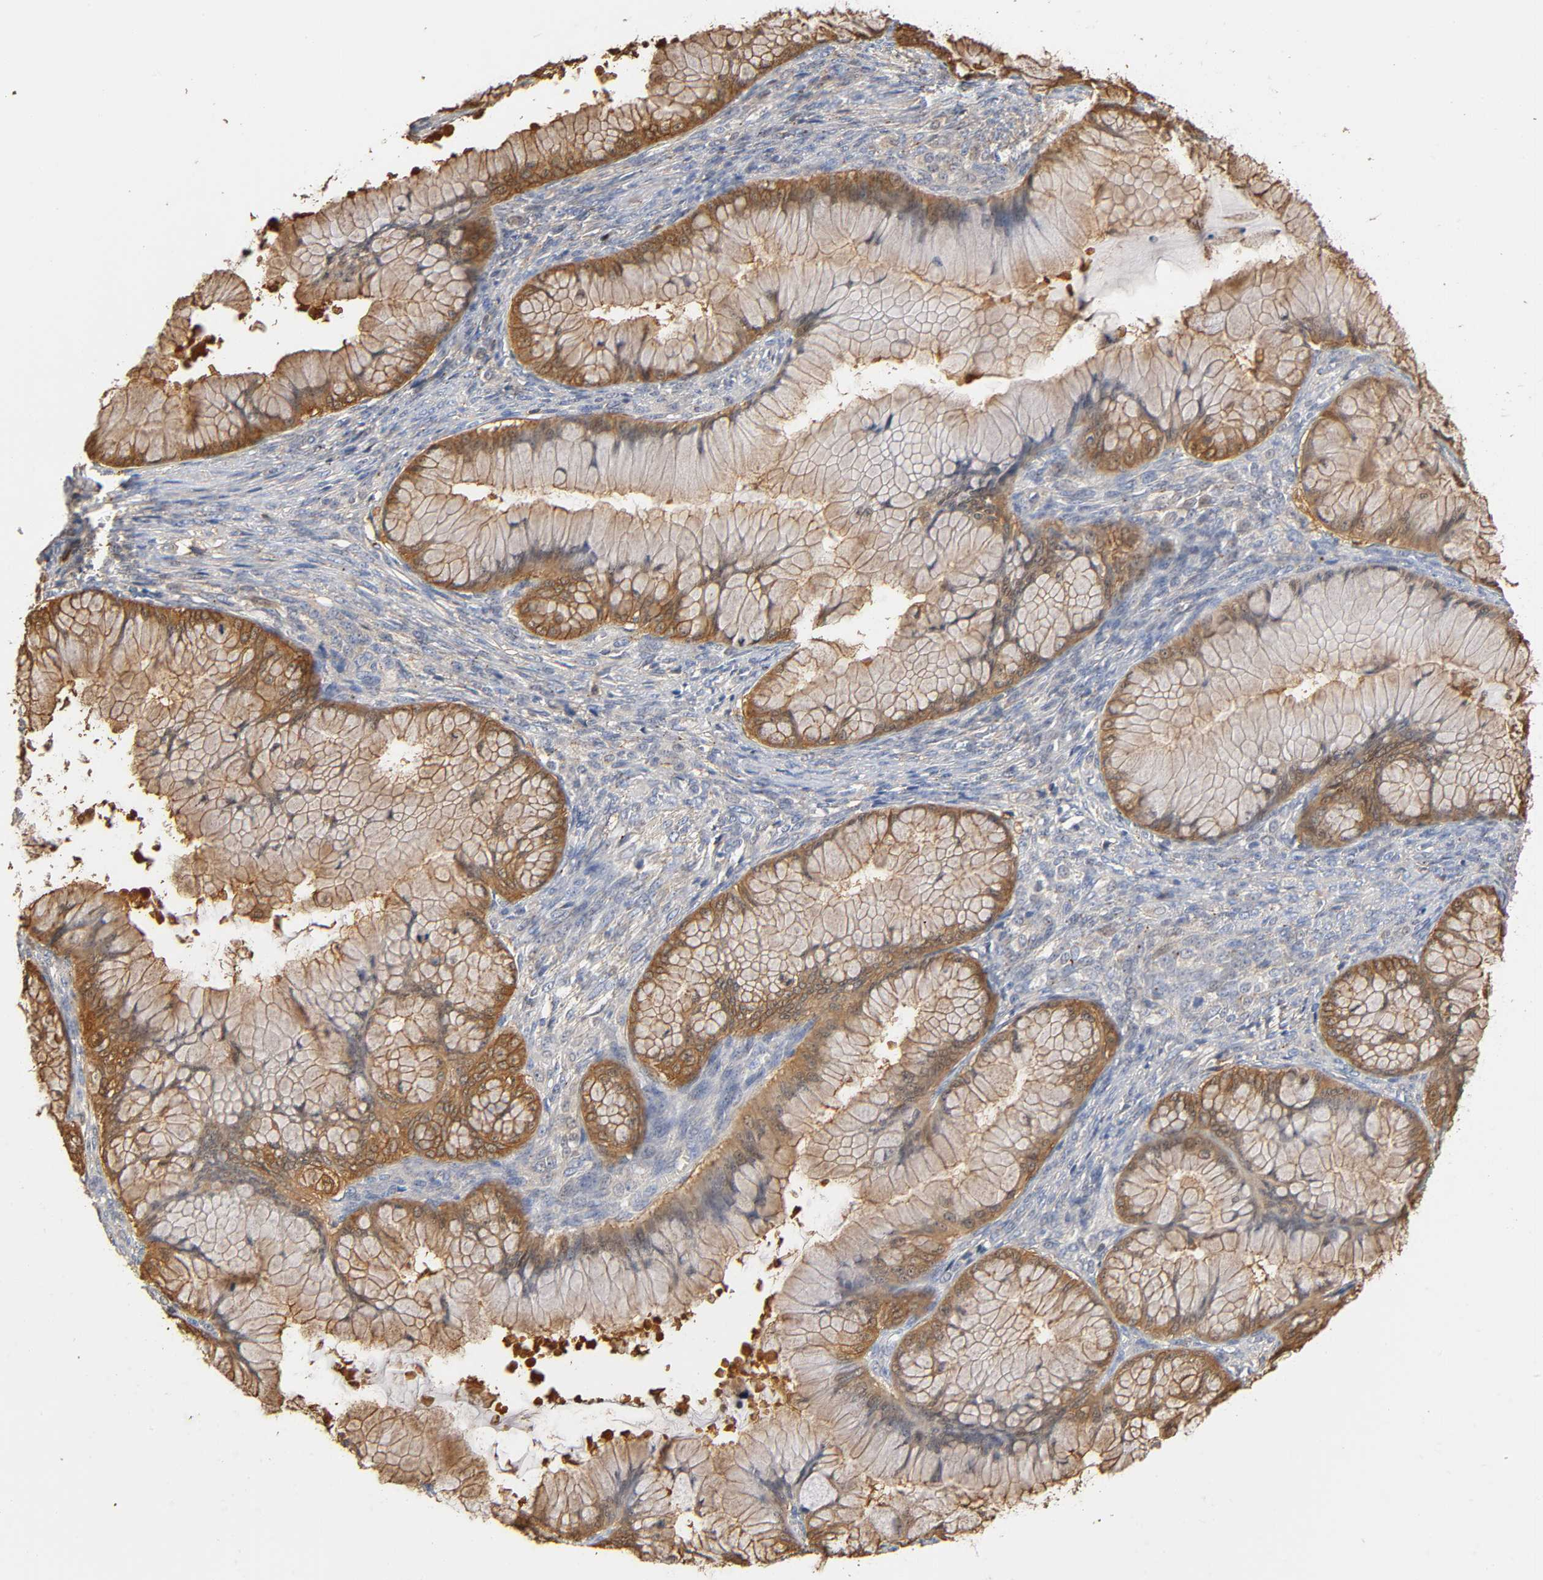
{"staining": {"intensity": "moderate", "quantity": ">75%", "location": "cytoplasmic/membranous"}, "tissue": "ovarian cancer", "cell_type": "Tumor cells", "image_type": "cancer", "snomed": [{"axis": "morphology", "description": "Cystadenocarcinoma, mucinous, NOS"}, {"axis": "topography", "description": "Ovary"}], "caption": "This is an image of IHC staining of ovarian cancer (mucinous cystadenocarcinoma), which shows moderate positivity in the cytoplasmic/membranous of tumor cells.", "gene": "ANXA11", "patient": {"sex": "female", "age": 63}}